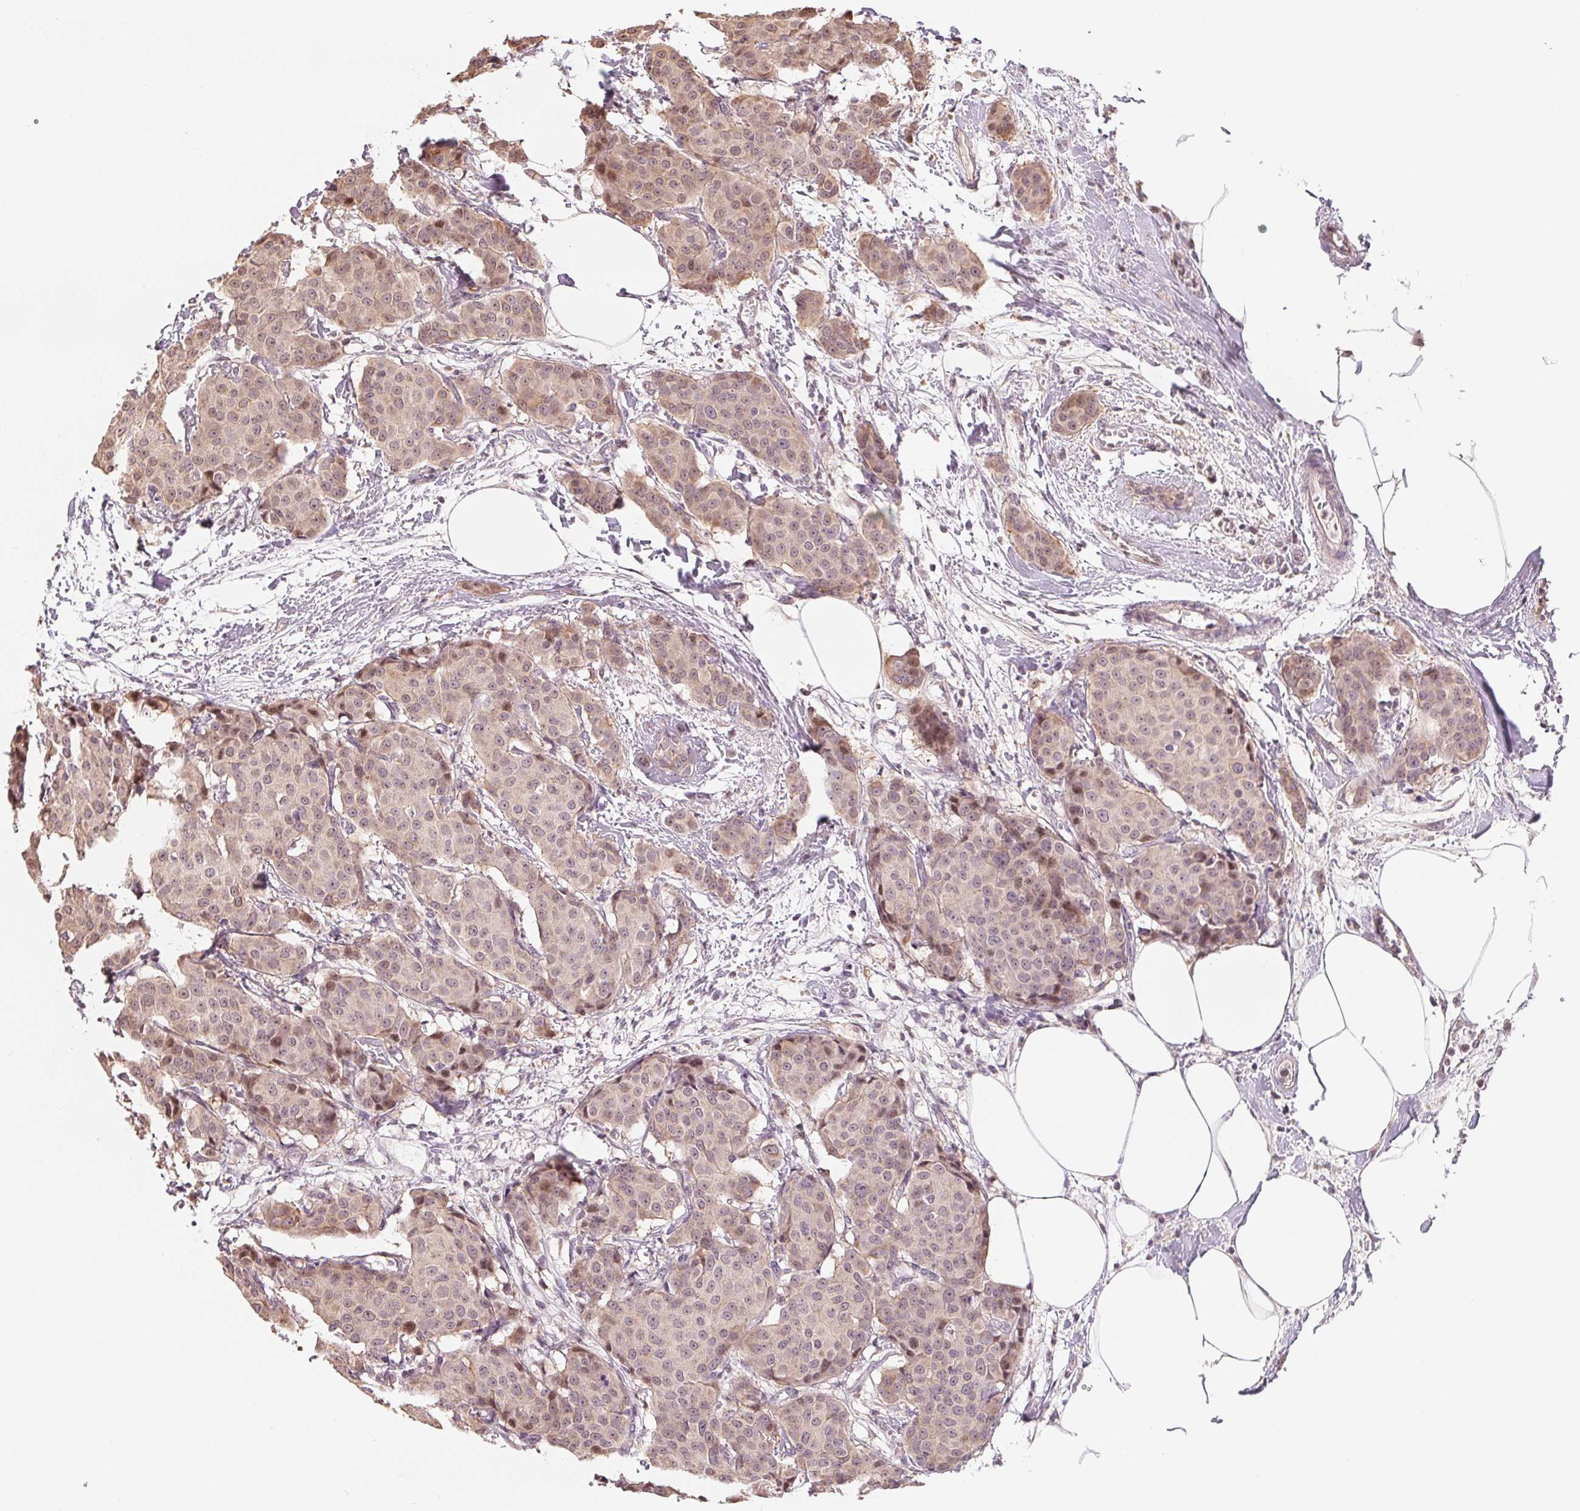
{"staining": {"intensity": "weak", "quantity": "25%-75%", "location": "cytoplasmic/membranous"}, "tissue": "breast cancer", "cell_type": "Tumor cells", "image_type": "cancer", "snomed": [{"axis": "morphology", "description": "Duct carcinoma"}, {"axis": "topography", "description": "Breast"}], "caption": "This is an image of immunohistochemistry staining of breast cancer, which shows weak positivity in the cytoplasmic/membranous of tumor cells.", "gene": "VTCN1", "patient": {"sex": "female", "age": 91}}